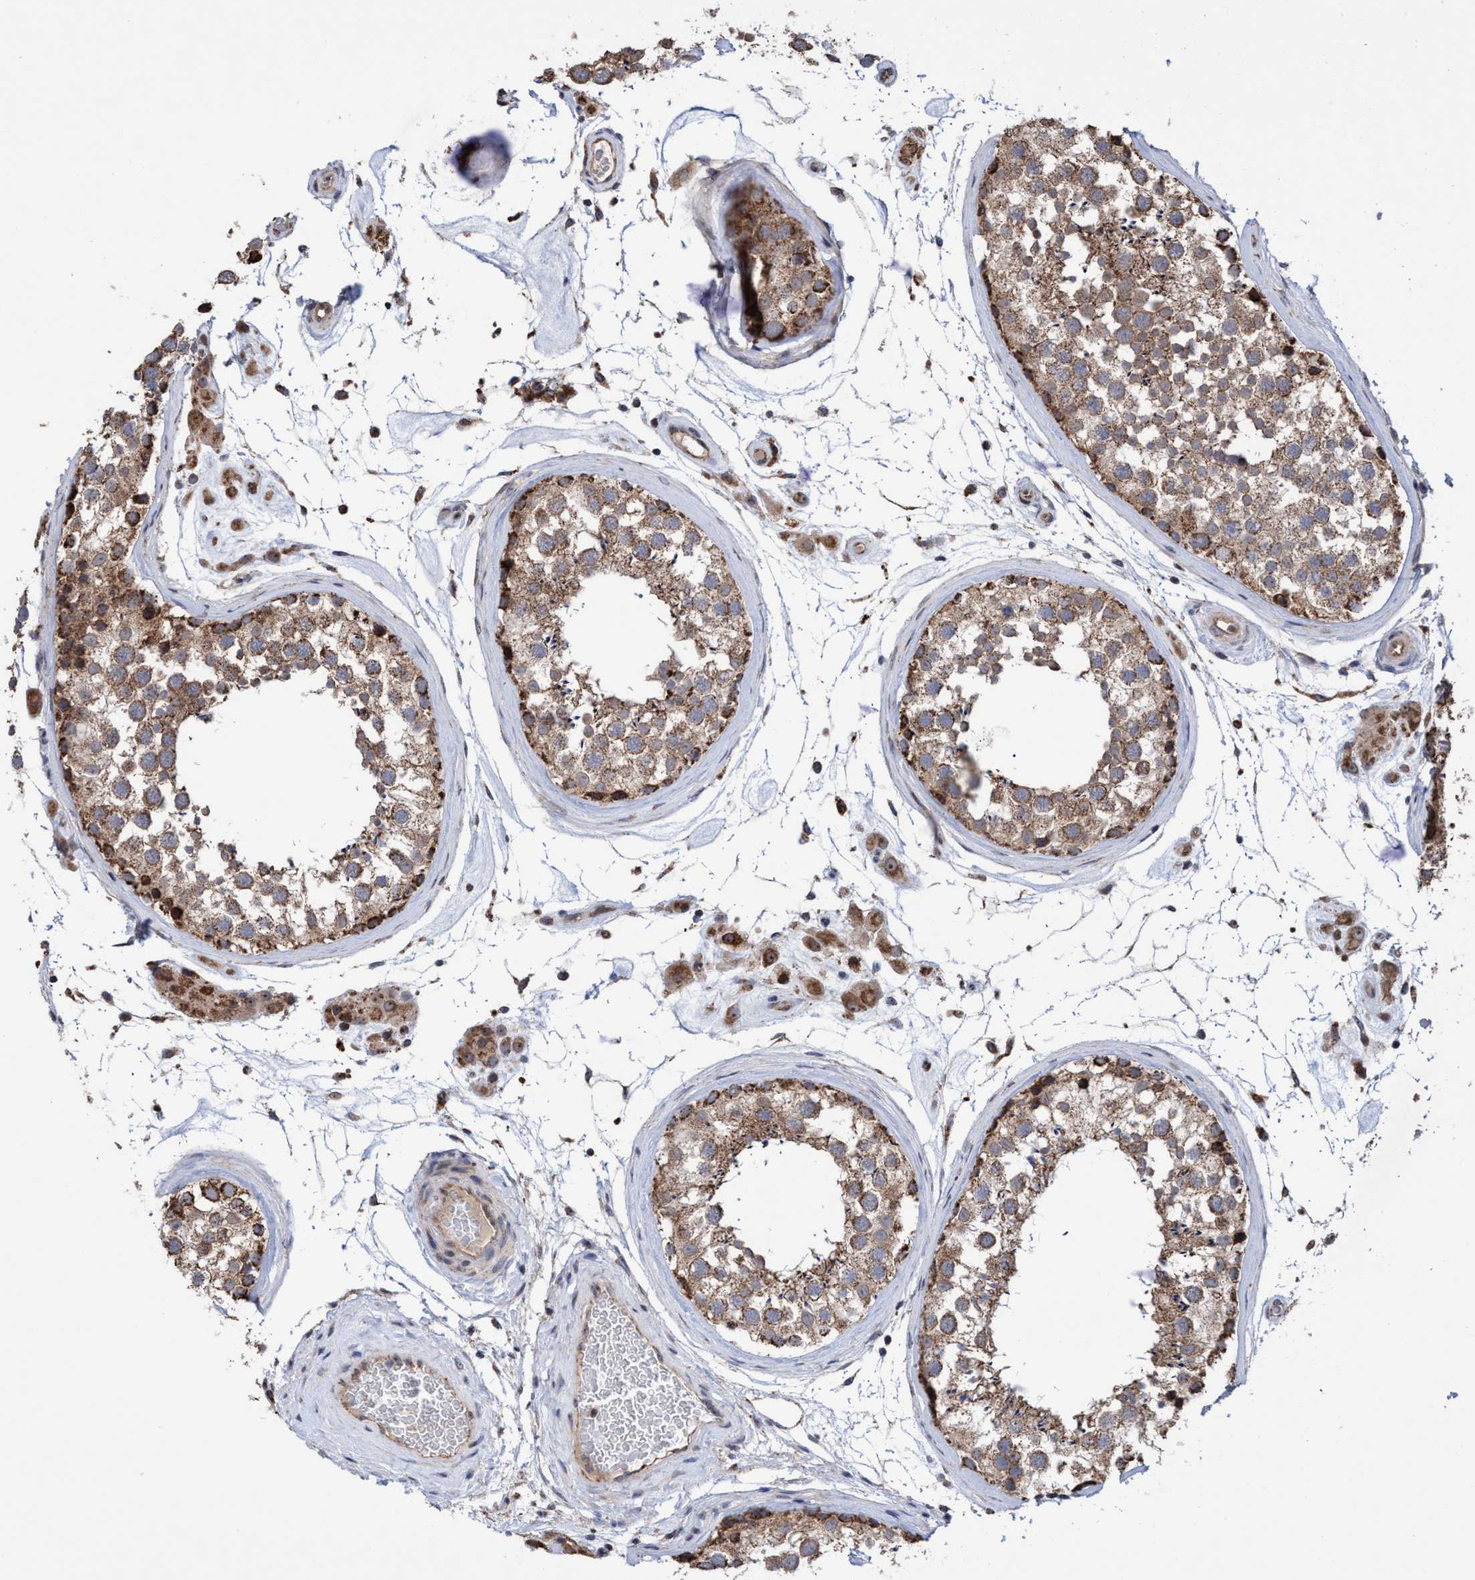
{"staining": {"intensity": "moderate", "quantity": ">75%", "location": "cytoplasmic/membranous"}, "tissue": "testis", "cell_type": "Cells in seminiferous ducts", "image_type": "normal", "snomed": [{"axis": "morphology", "description": "Normal tissue, NOS"}, {"axis": "topography", "description": "Testis"}], "caption": "A high-resolution image shows immunohistochemistry staining of benign testis, which reveals moderate cytoplasmic/membranous positivity in approximately >75% of cells in seminiferous ducts.", "gene": "P2RY14", "patient": {"sex": "male", "age": 46}}